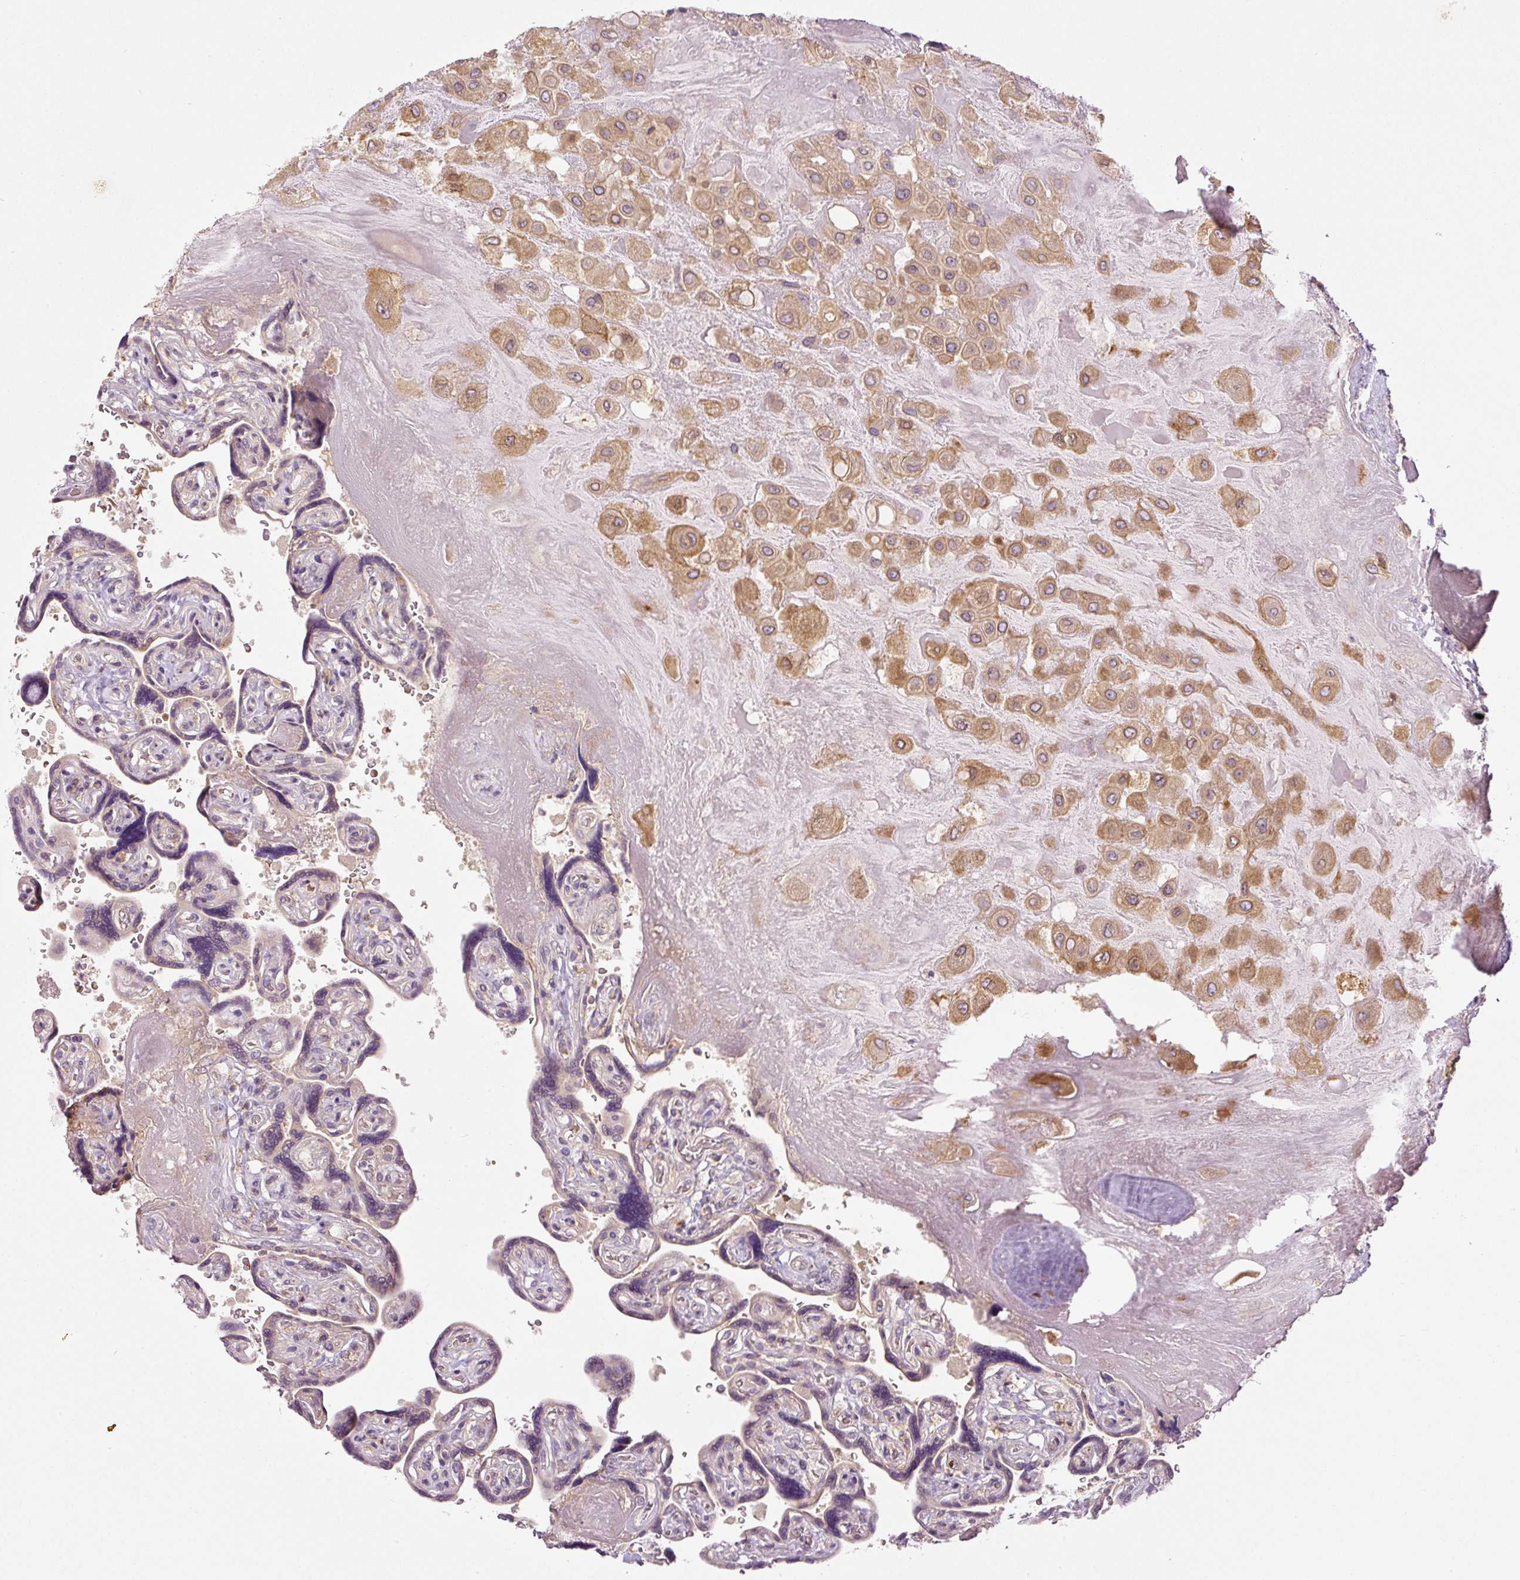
{"staining": {"intensity": "moderate", "quantity": ">75%", "location": "cytoplasmic/membranous"}, "tissue": "placenta", "cell_type": "Decidual cells", "image_type": "normal", "snomed": [{"axis": "morphology", "description": "Normal tissue, NOS"}, {"axis": "topography", "description": "Placenta"}], "caption": "Immunohistochemistry (IHC) photomicrograph of benign placenta stained for a protein (brown), which reveals medium levels of moderate cytoplasmic/membranous expression in about >75% of decidual cells.", "gene": "TBC1D2B", "patient": {"sex": "female", "age": 32}}